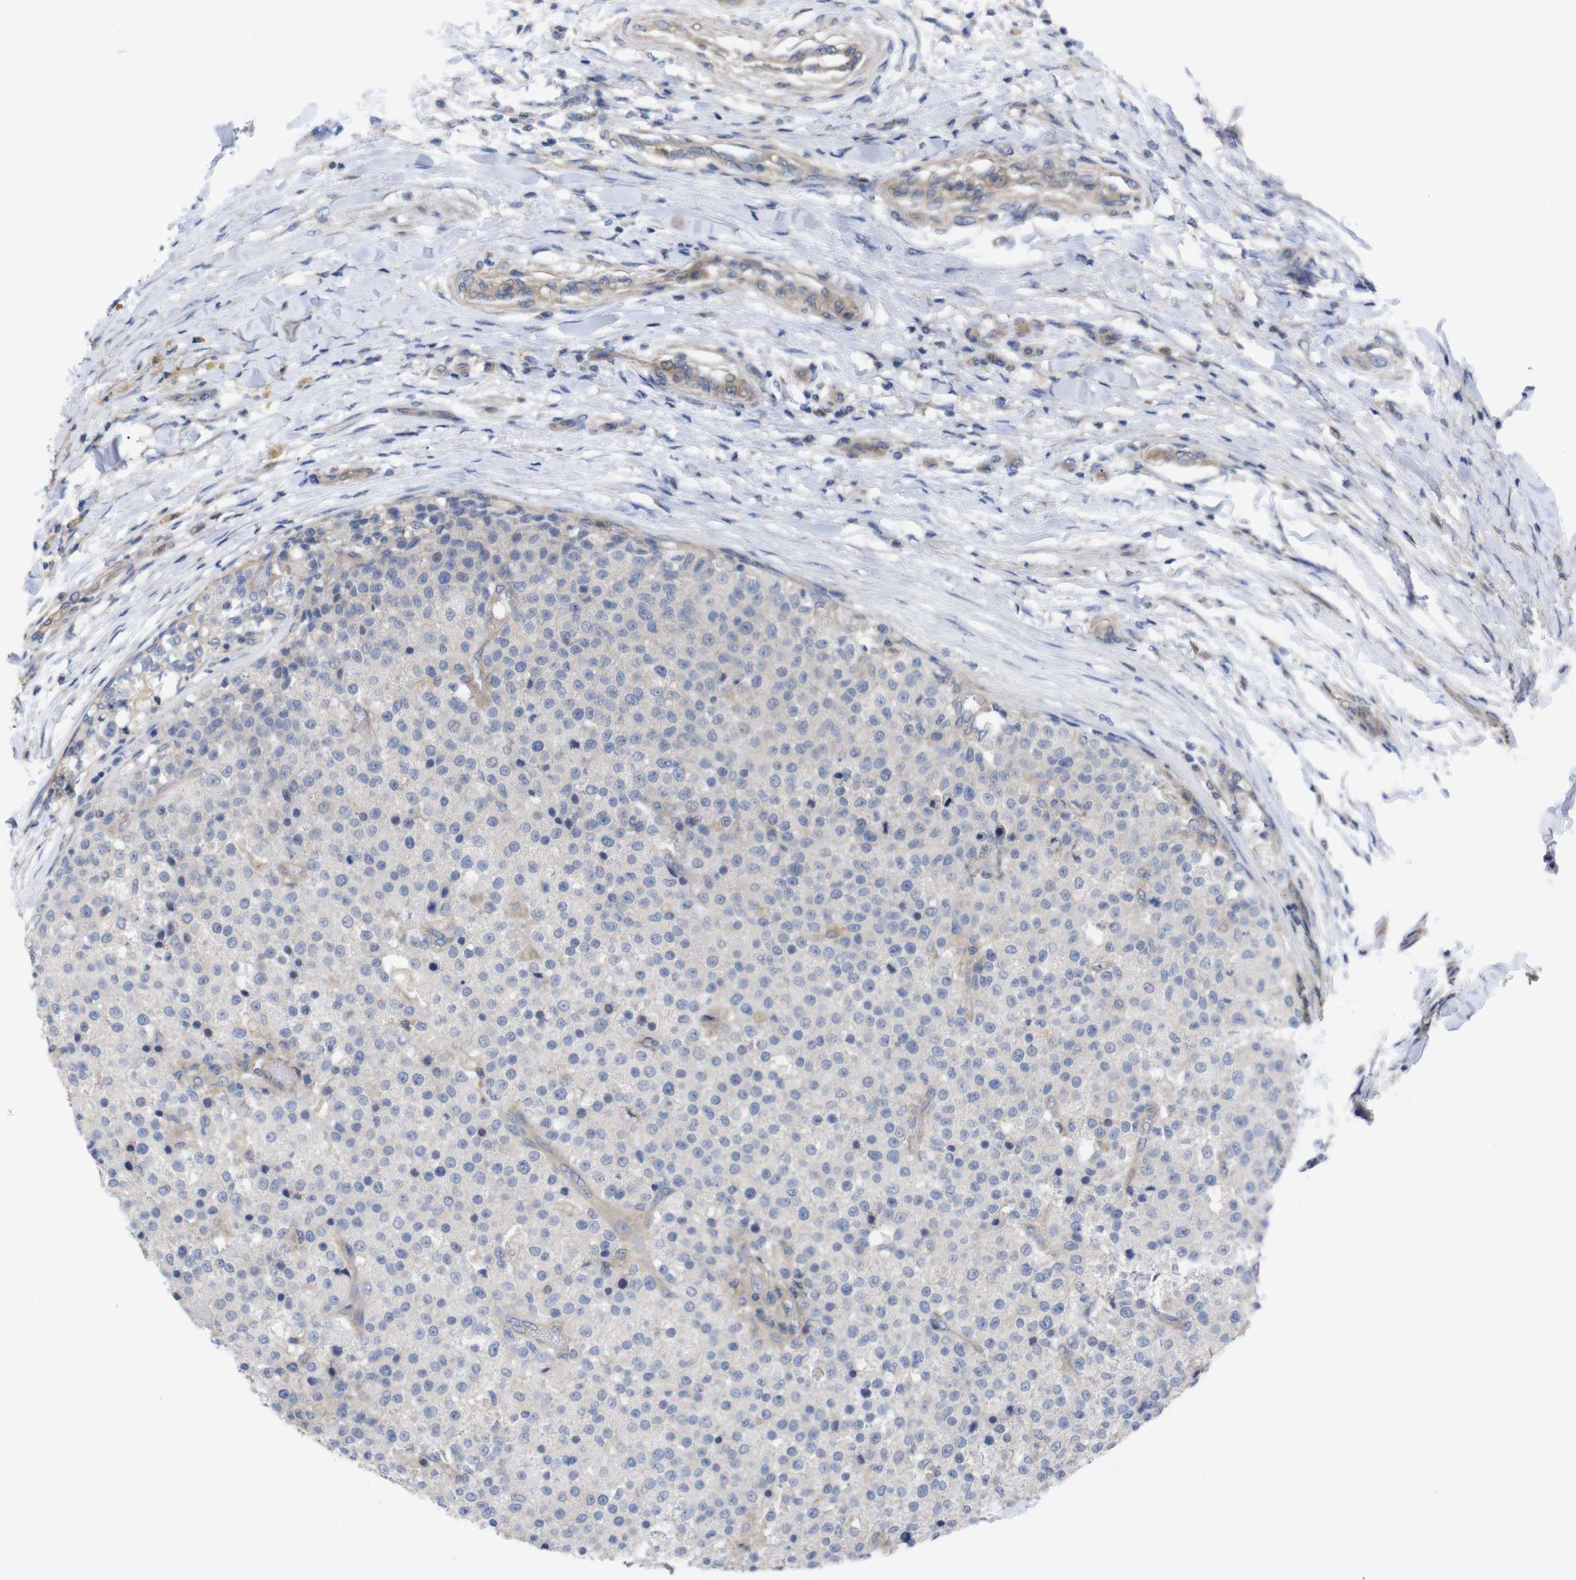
{"staining": {"intensity": "negative", "quantity": "none", "location": "none"}, "tissue": "testis cancer", "cell_type": "Tumor cells", "image_type": "cancer", "snomed": [{"axis": "morphology", "description": "Seminoma, NOS"}, {"axis": "topography", "description": "Testis"}], "caption": "This is an immunohistochemistry image of testis seminoma. There is no expression in tumor cells.", "gene": "USH1C", "patient": {"sex": "male", "age": 59}}